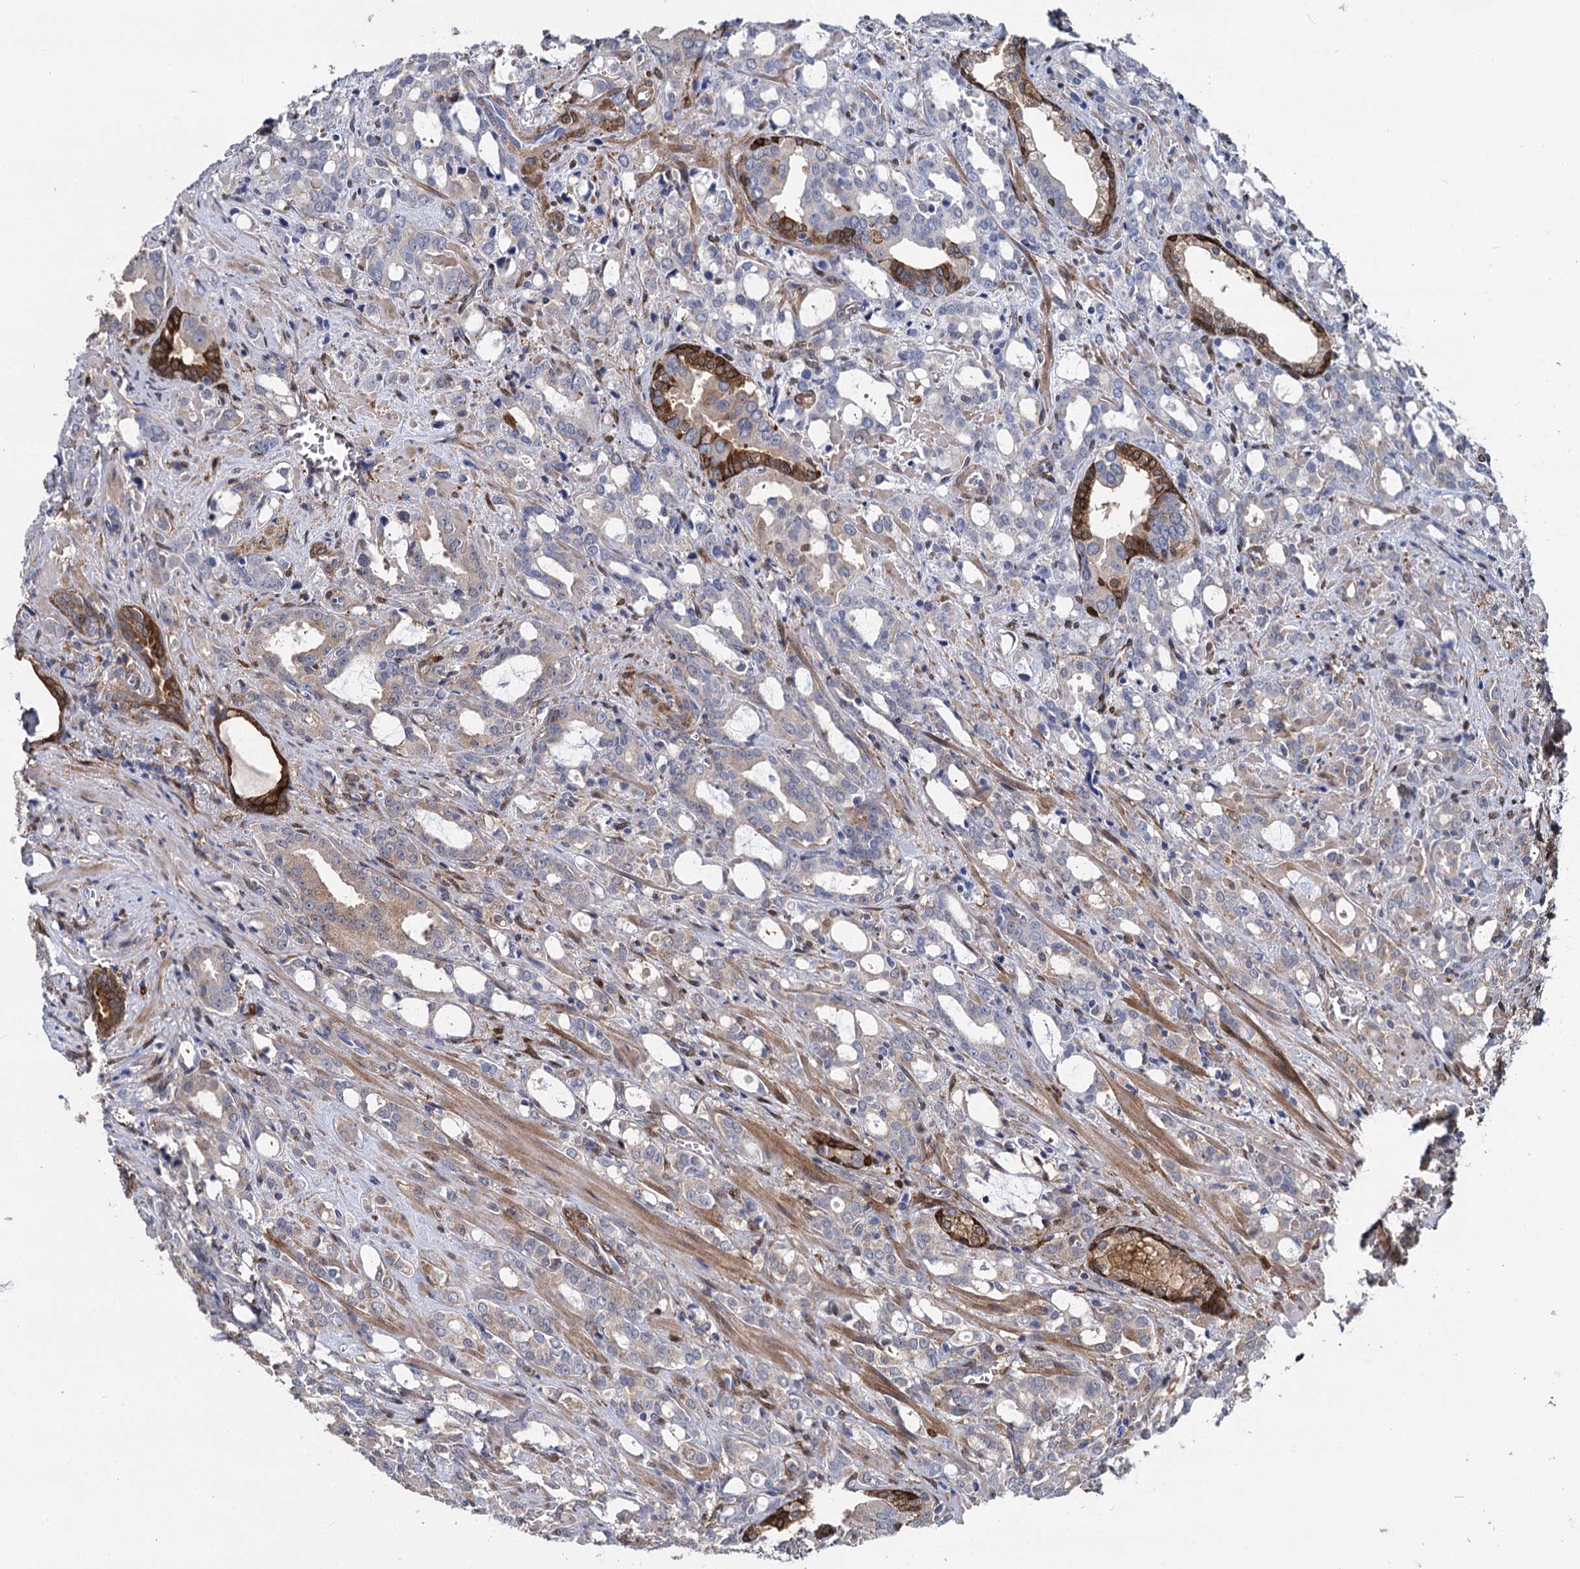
{"staining": {"intensity": "moderate", "quantity": "<25%", "location": "cytoplasmic/membranous"}, "tissue": "prostate cancer", "cell_type": "Tumor cells", "image_type": "cancer", "snomed": [{"axis": "morphology", "description": "Adenocarcinoma, High grade"}, {"axis": "topography", "description": "Prostate"}], "caption": "Immunohistochemistry image of neoplastic tissue: human prostate cancer (adenocarcinoma (high-grade)) stained using immunohistochemistry (IHC) reveals low levels of moderate protein expression localized specifically in the cytoplasmic/membranous of tumor cells, appearing as a cytoplasmic/membranous brown color.", "gene": "GSTM3", "patient": {"sex": "male", "age": 72}}